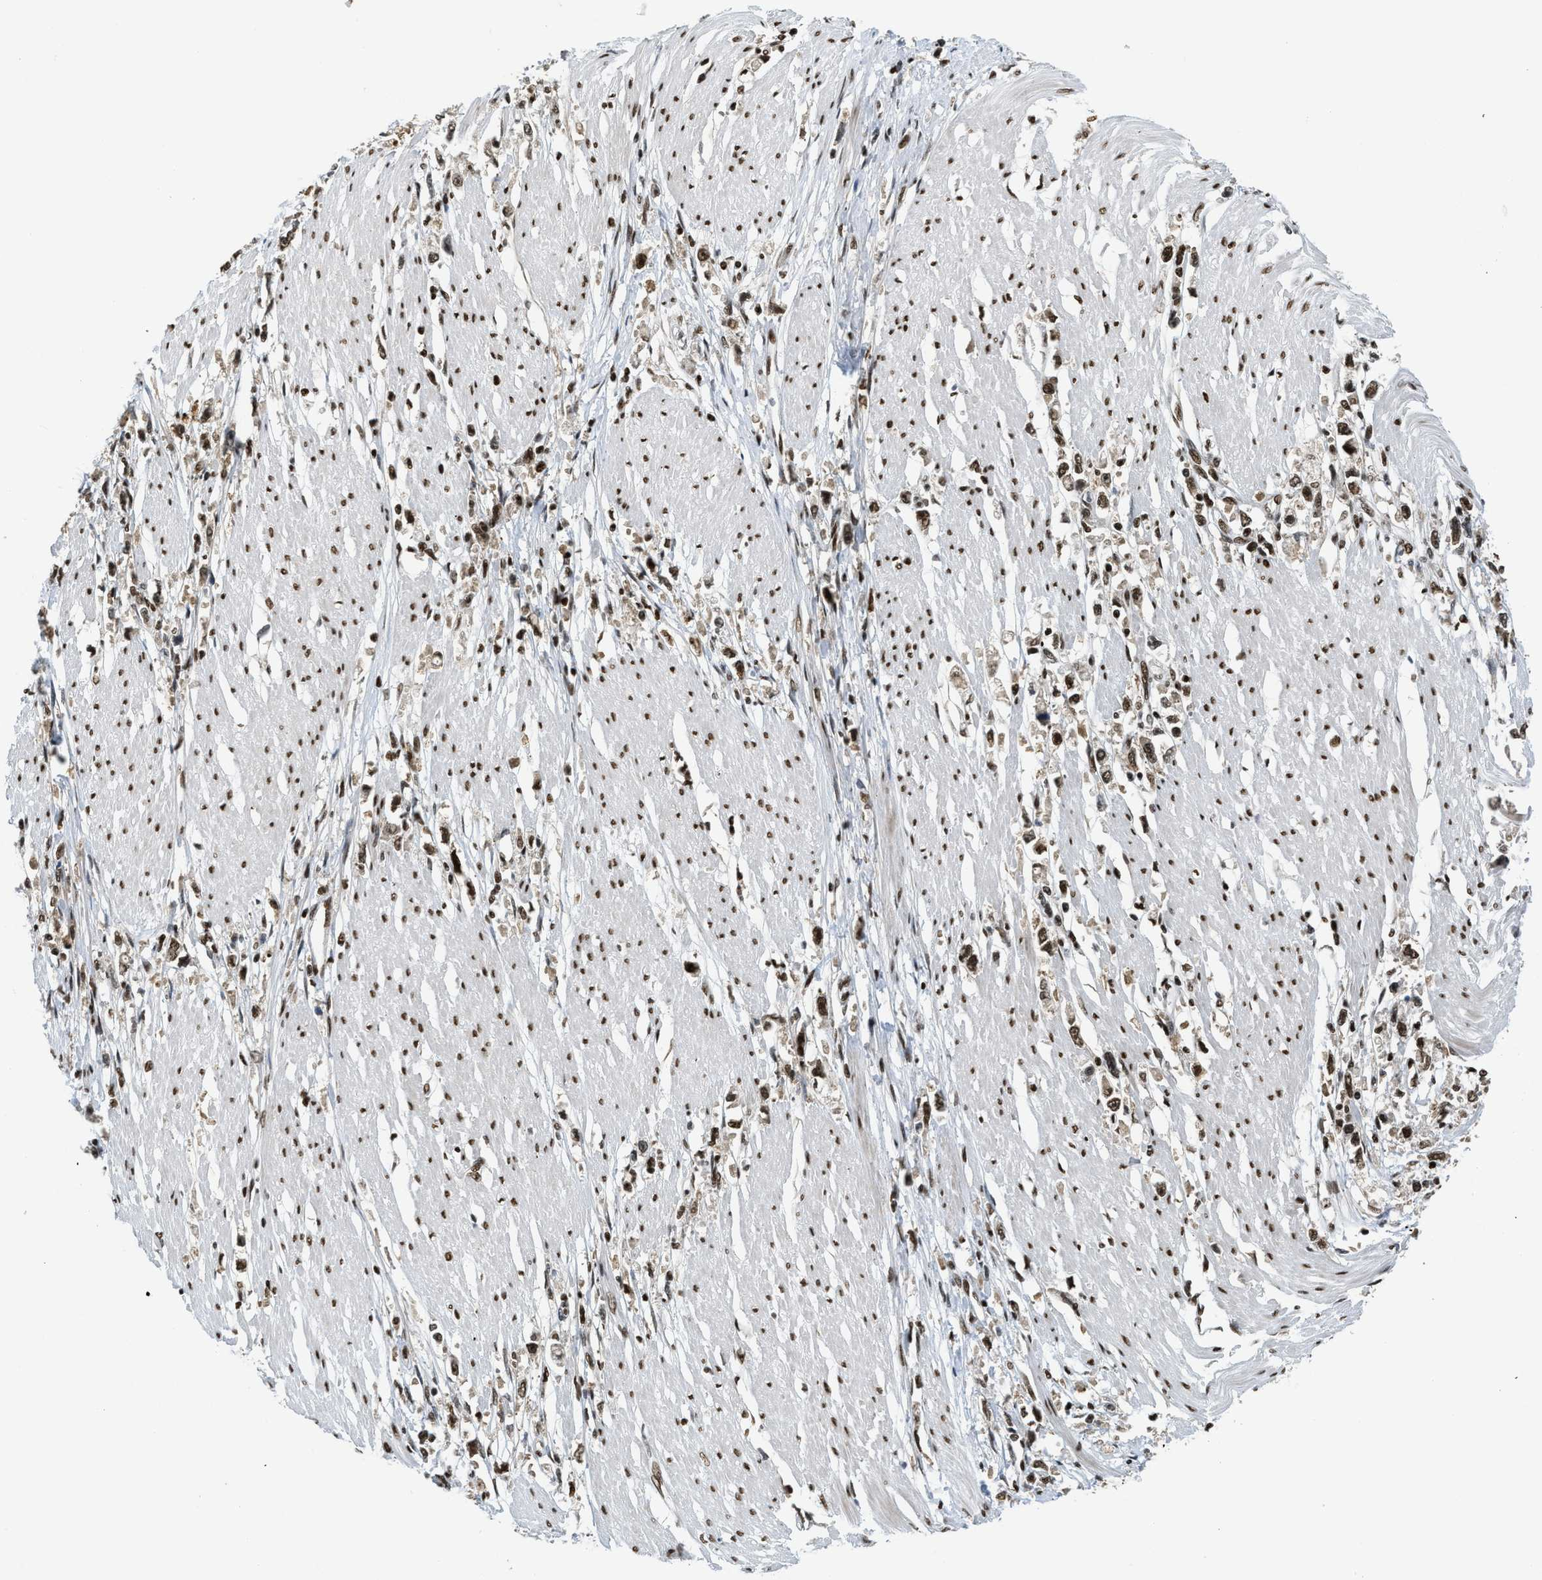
{"staining": {"intensity": "strong", "quantity": ">75%", "location": "nuclear"}, "tissue": "stomach cancer", "cell_type": "Tumor cells", "image_type": "cancer", "snomed": [{"axis": "morphology", "description": "Adenocarcinoma, NOS"}, {"axis": "topography", "description": "Stomach"}], "caption": "A high amount of strong nuclear staining is identified in approximately >75% of tumor cells in stomach adenocarcinoma tissue. (DAB = brown stain, brightfield microscopy at high magnification).", "gene": "RFX5", "patient": {"sex": "female", "age": 59}}